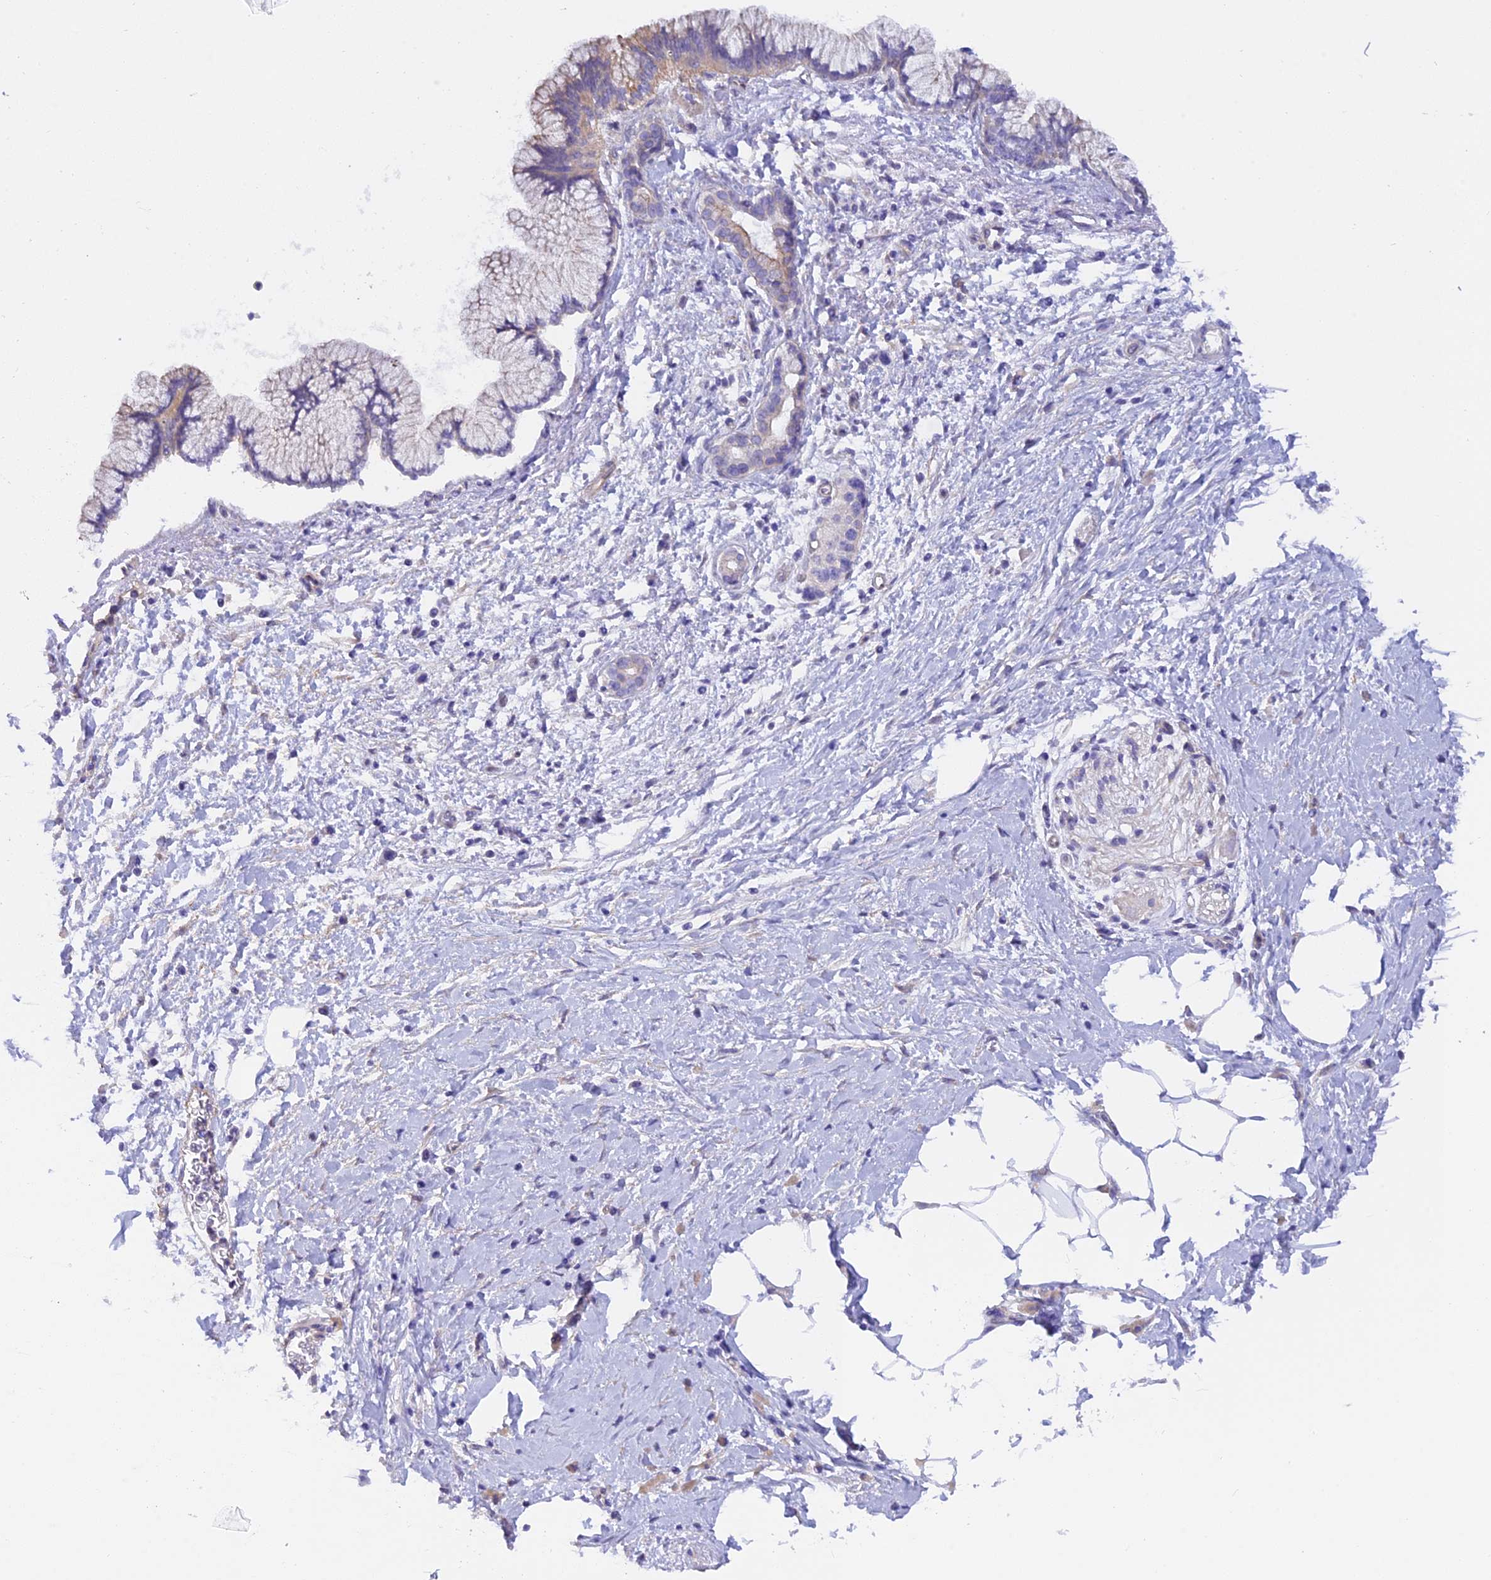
{"staining": {"intensity": "weak", "quantity": "<25%", "location": "cytoplasmic/membranous"}, "tissue": "pancreatic cancer", "cell_type": "Tumor cells", "image_type": "cancer", "snomed": [{"axis": "morphology", "description": "Adenocarcinoma, NOS"}, {"axis": "topography", "description": "Pancreas"}], "caption": "Tumor cells are negative for protein expression in human pancreatic adenocarcinoma.", "gene": "C17orf67", "patient": {"sex": "male", "age": 58}}